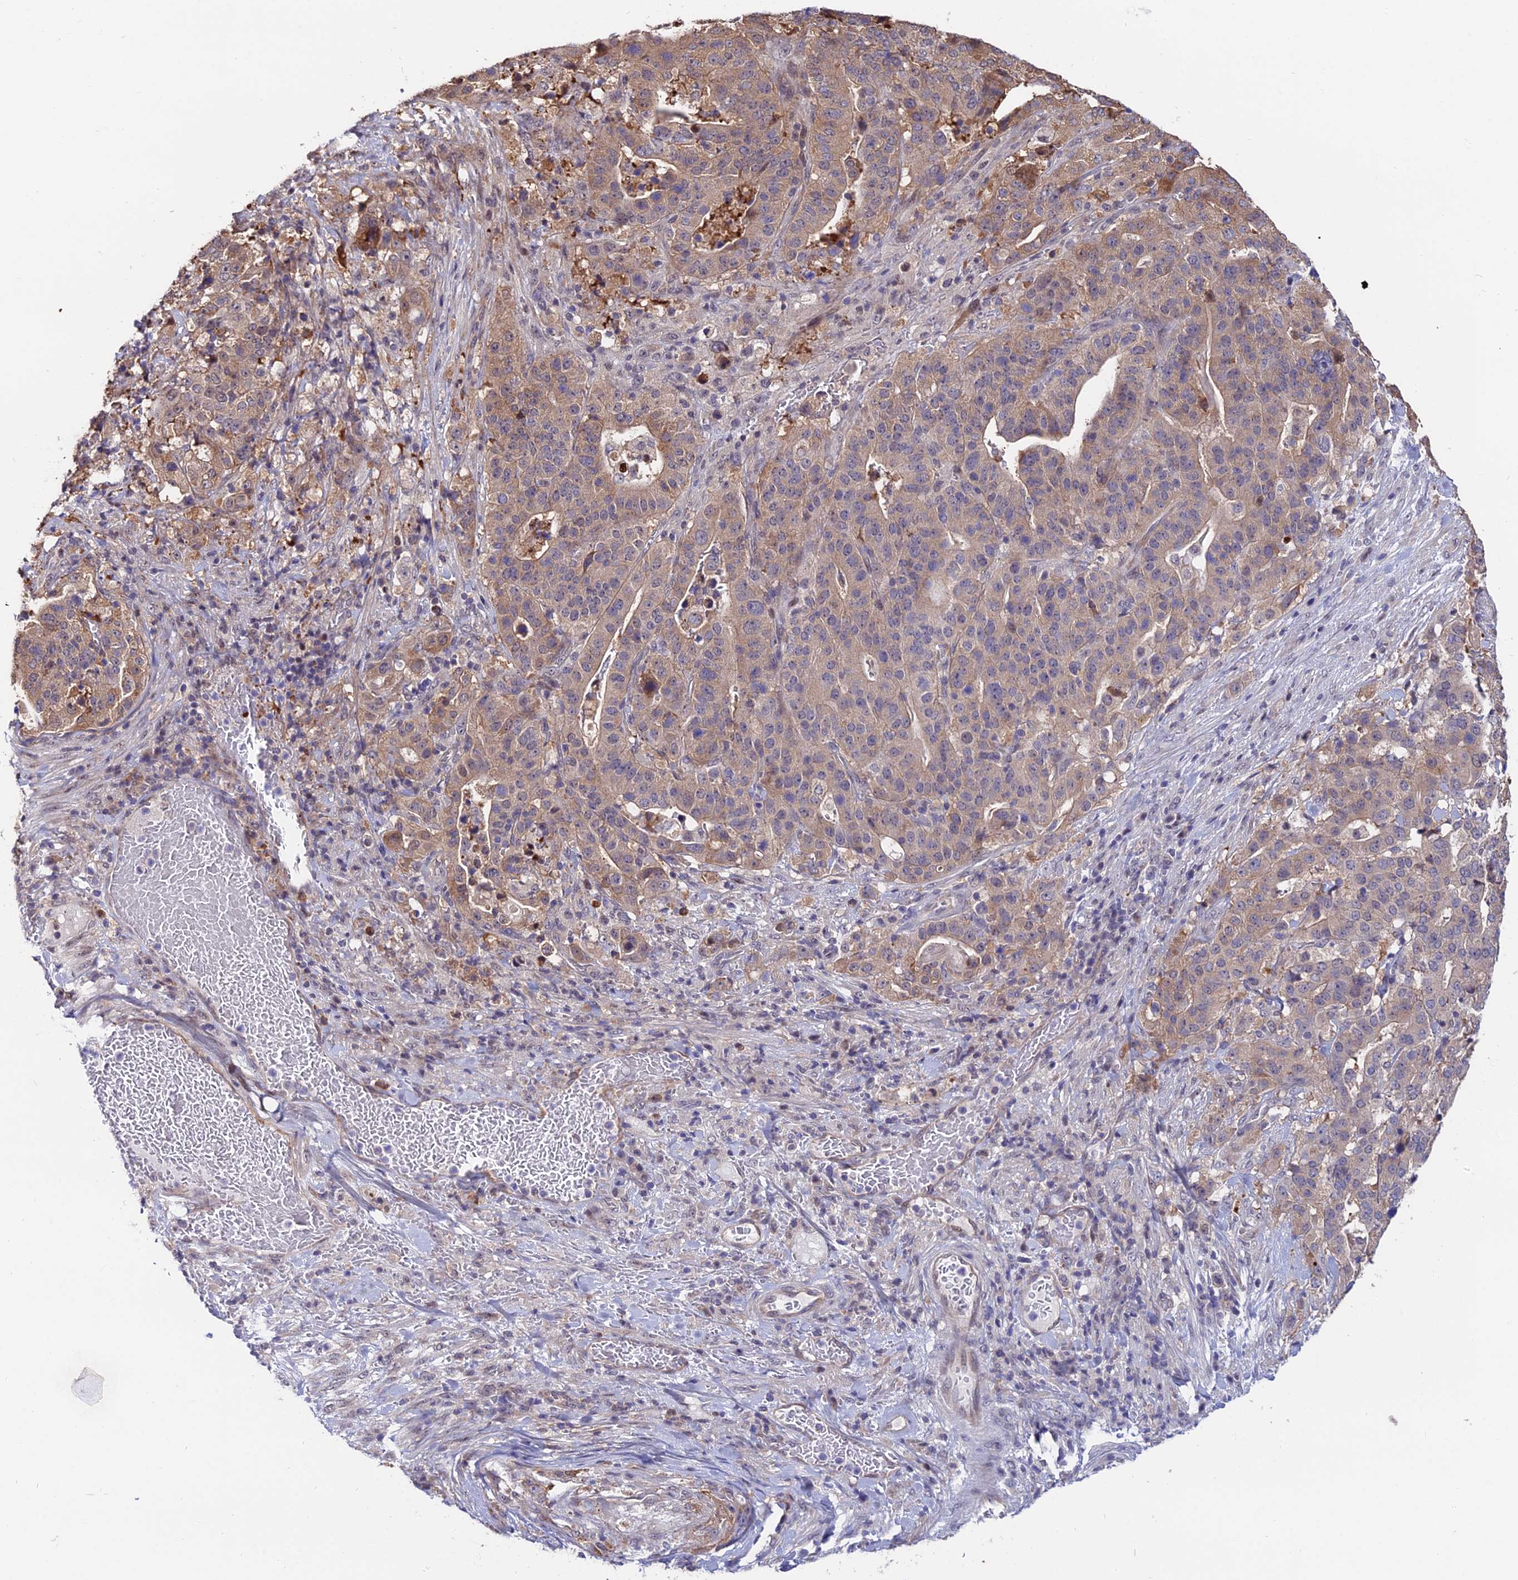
{"staining": {"intensity": "moderate", "quantity": "25%-75%", "location": "cytoplasmic/membranous"}, "tissue": "stomach cancer", "cell_type": "Tumor cells", "image_type": "cancer", "snomed": [{"axis": "morphology", "description": "Adenocarcinoma, NOS"}, {"axis": "topography", "description": "Stomach"}], "caption": "Immunohistochemistry (IHC) of stomach cancer exhibits medium levels of moderate cytoplasmic/membranous staining in approximately 25%-75% of tumor cells.", "gene": "INPP4A", "patient": {"sex": "male", "age": 48}}